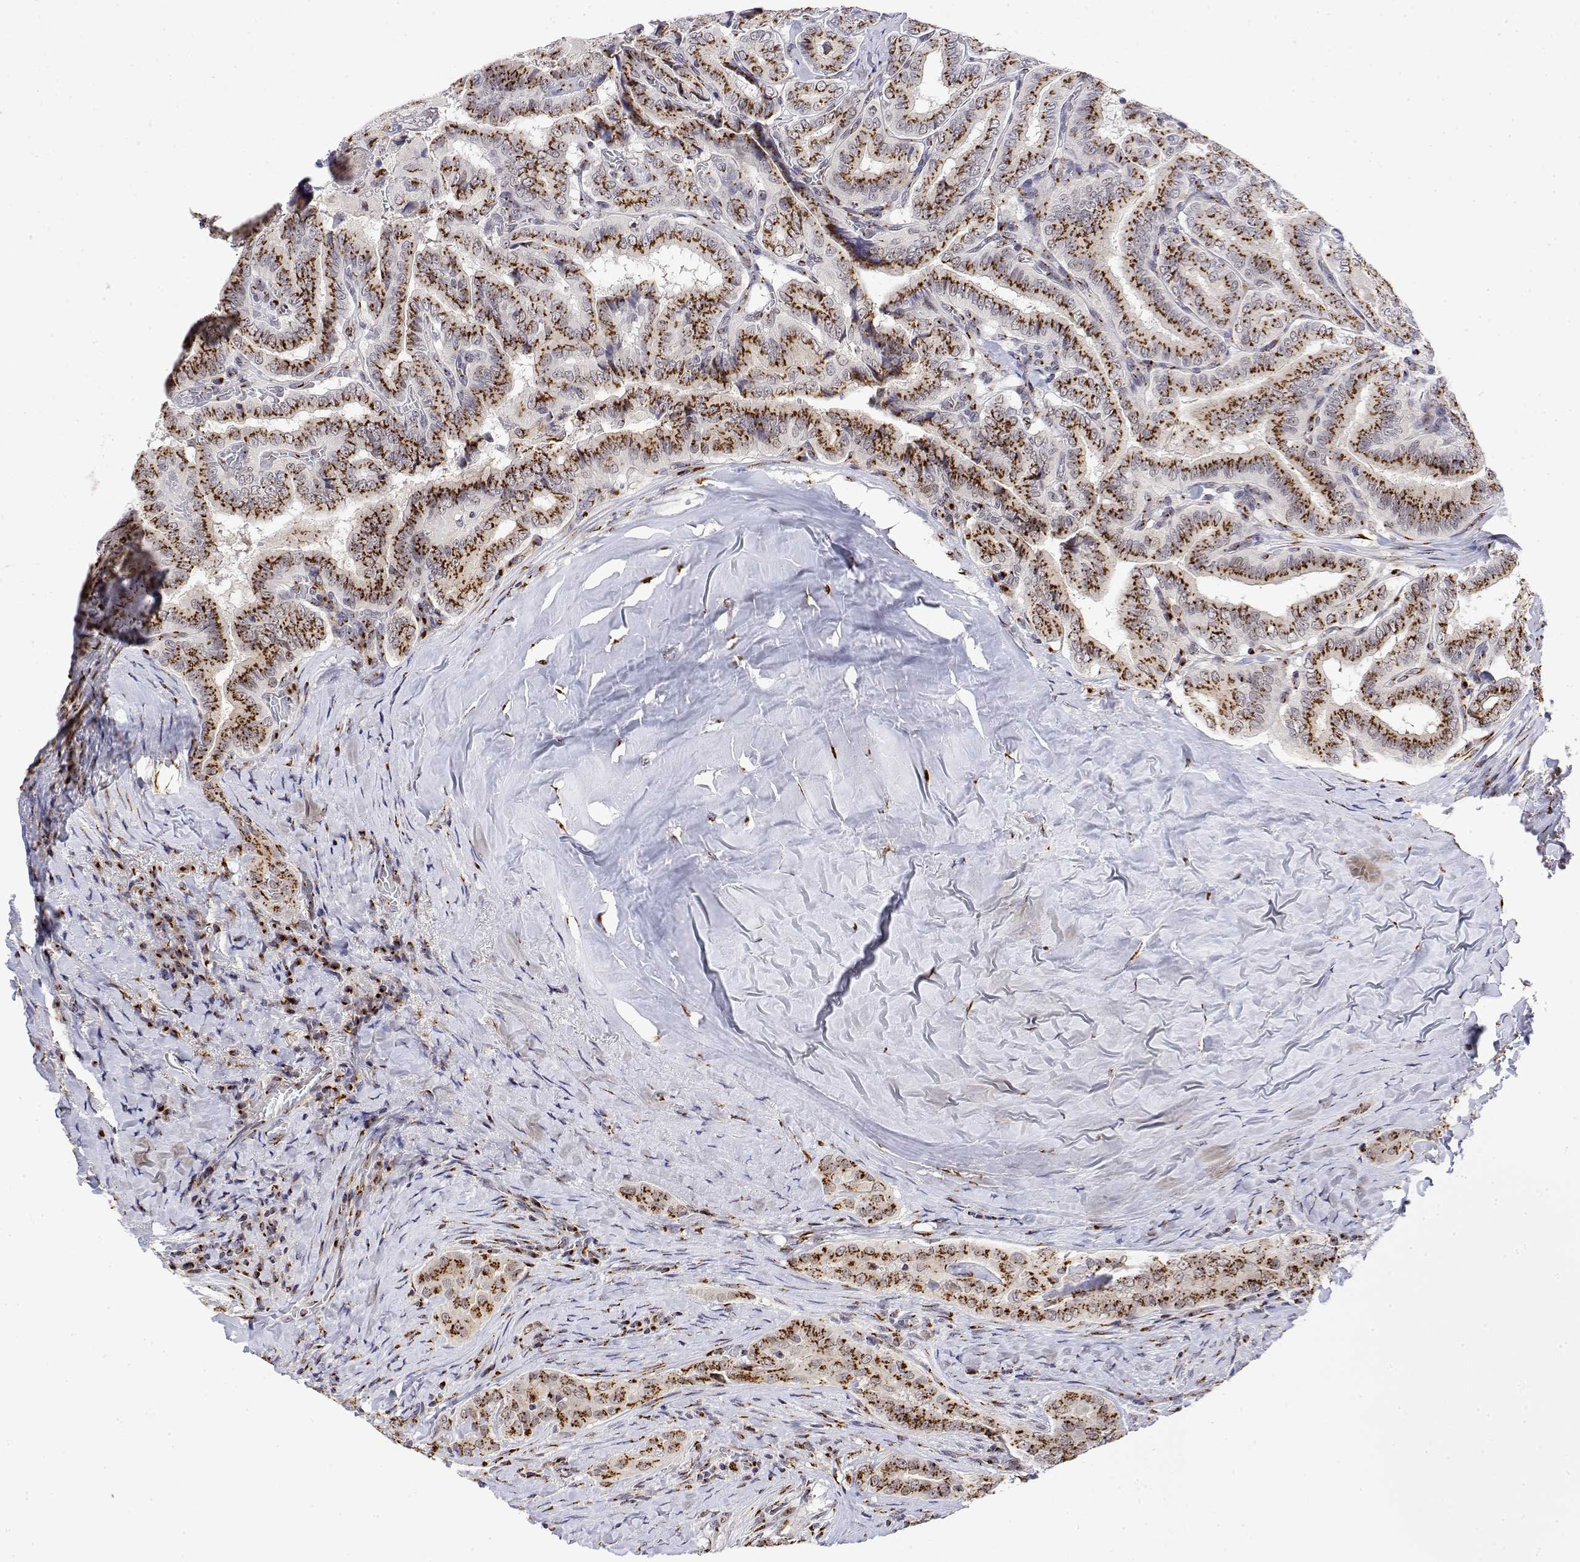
{"staining": {"intensity": "strong", "quantity": ">75%", "location": "cytoplasmic/membranous"}, "tissue": "thyroid cancer", "cell_type": "Tumor cells", "image_type": "cancer", "snomed": [{"axis": "morphology", "description": "Papillary adenocarcinoma, NOS"}, {"axis": "morphology", "description": "Papillary adenoma metastatic"}, {"axis": "topography", "description": "Thyroid gland"}], "caption": "An immunohistochemistry (IHC) photomicrograph of neoplastic tissue is shown. Protein staining in brown labels strong cytoplasmic/membranous positivity in thyroid cancer within tumor cells.", "gene": "YIPF3", "patient": {"sex": "female", "age": 50}}